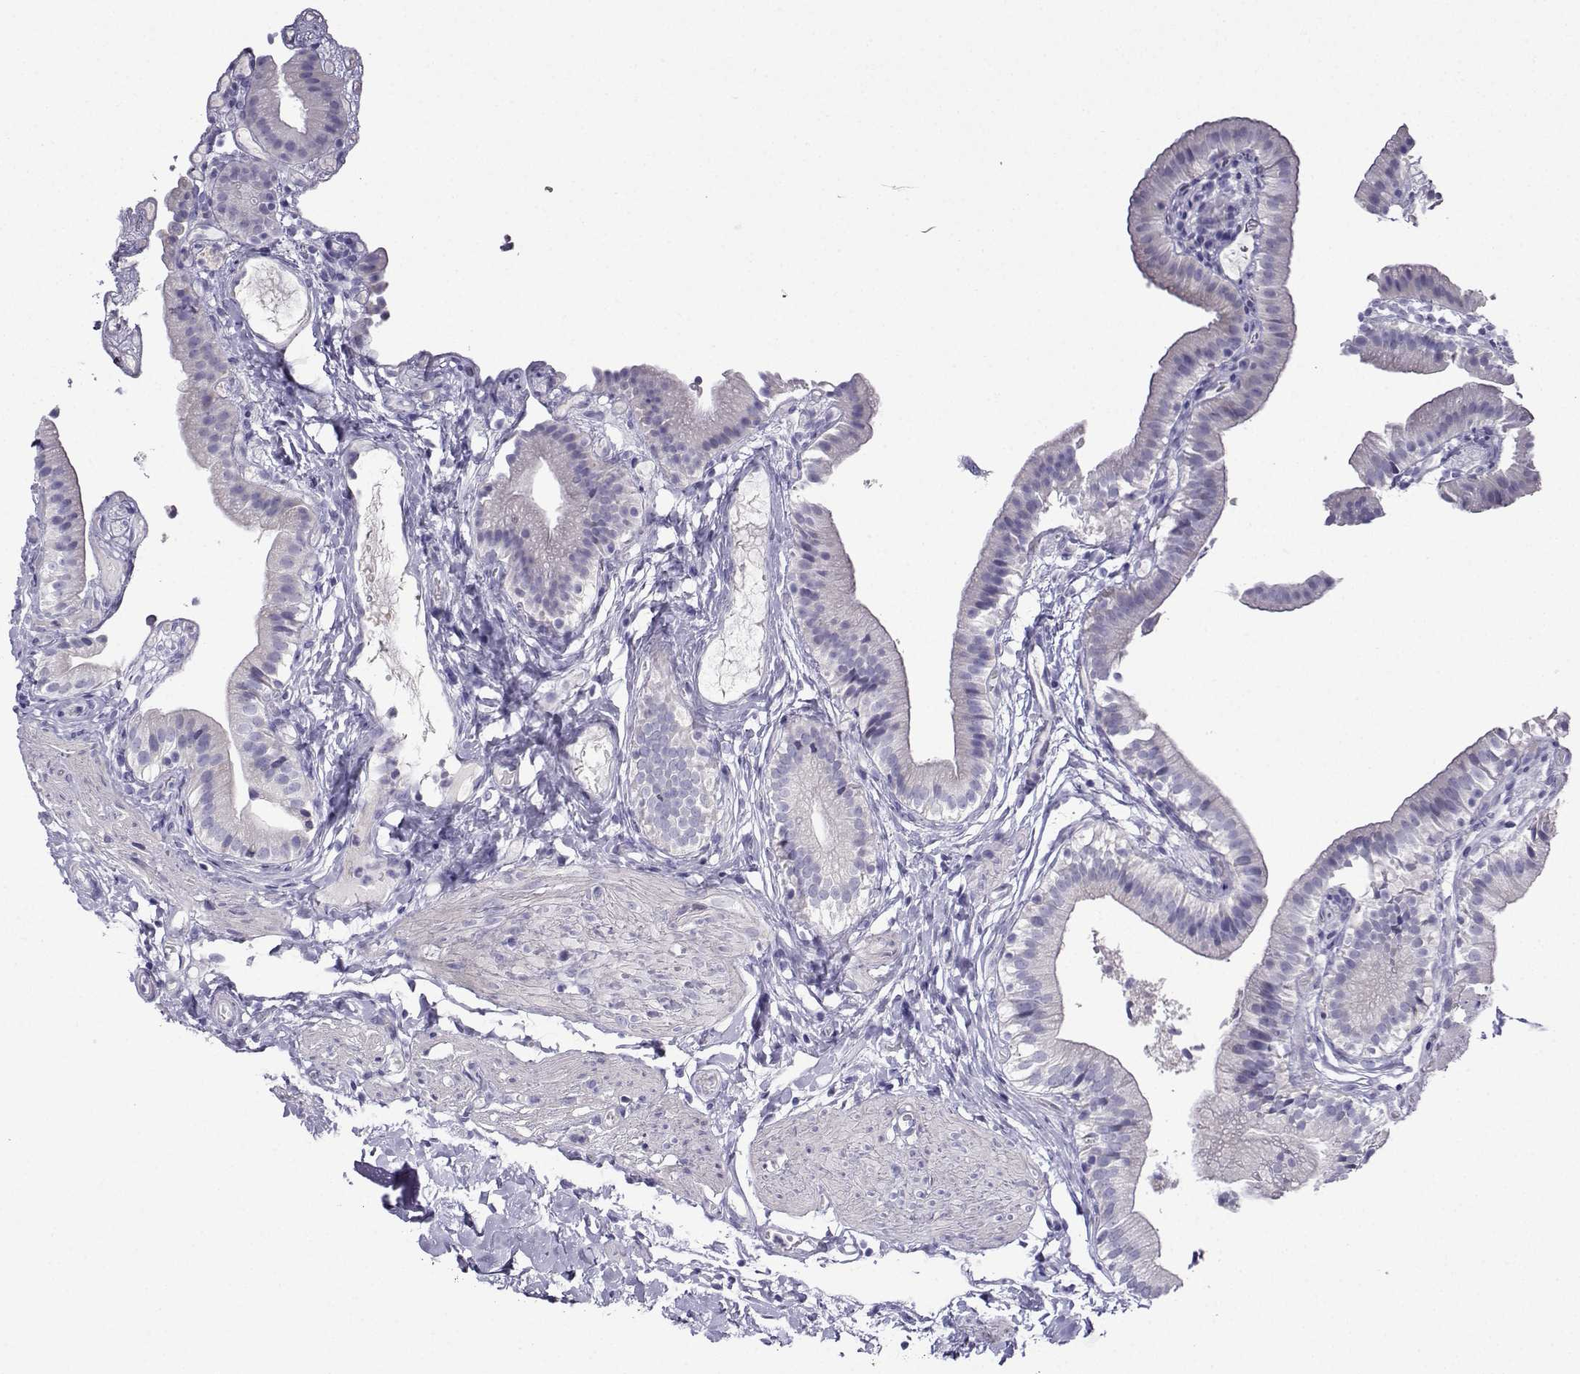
{"staining": {"intensity": "negative", "quantity": "none", "location": "none"}, "tissue": "gallbladder", "cell_type": "Glandular cells", "image_type": "normal", "snomed": [{"axis": "morphology", "description": "Normal tissue, NOS"}, {"axis": "topography", "description": "Gallbladder"}], "caption": "Gallbladder was stained to show a protein in brown. There is no significant expression in glandular cells. (DAB (3,3'-diaminobenzidine) IHC visualized using brightfield microscopy, high magnification).", "gene": "FBXO24", "patient": {"sex": "female", "age": 47}}